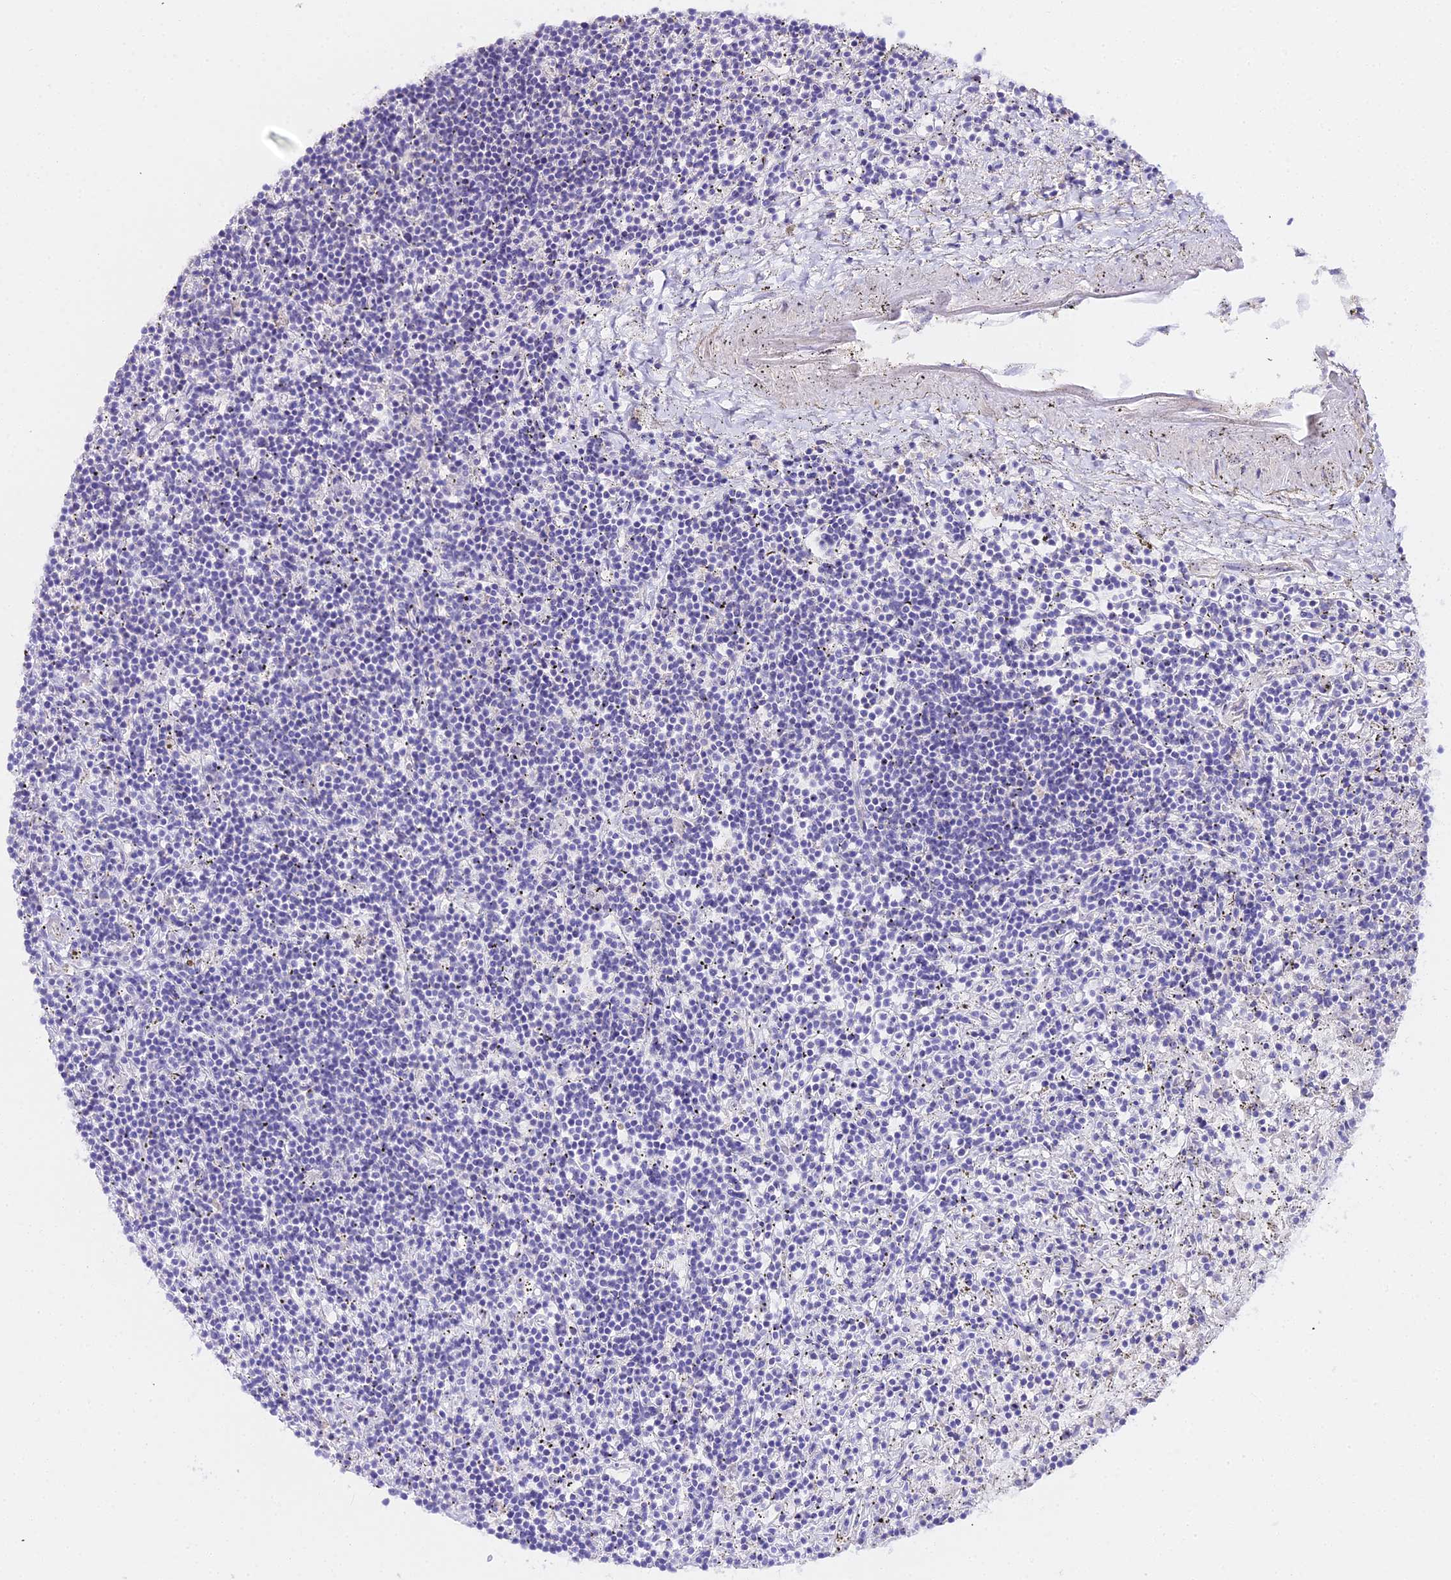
{"staining": {"intensity": "negative", "quantity": "none", "location": "none"}, "tissue": "lymphoma", "cell_type": "Tumor cells", "image_type": "cancer", "snomed": [{"axis": "morphology", "description": "Malignant lymphoma, non-Hodgkin's type, Low grade"}, {"axis": "topography", "description": "Spleen"}], "caption": "Human malignant lymphoma, non-Hodgkin's type (low-grade) stained for a protein using immunohistochemistry demonstrates no positivity in tumor cells.", "gene": "METTL13", "patient": {"sex": "male", "age": 76}}